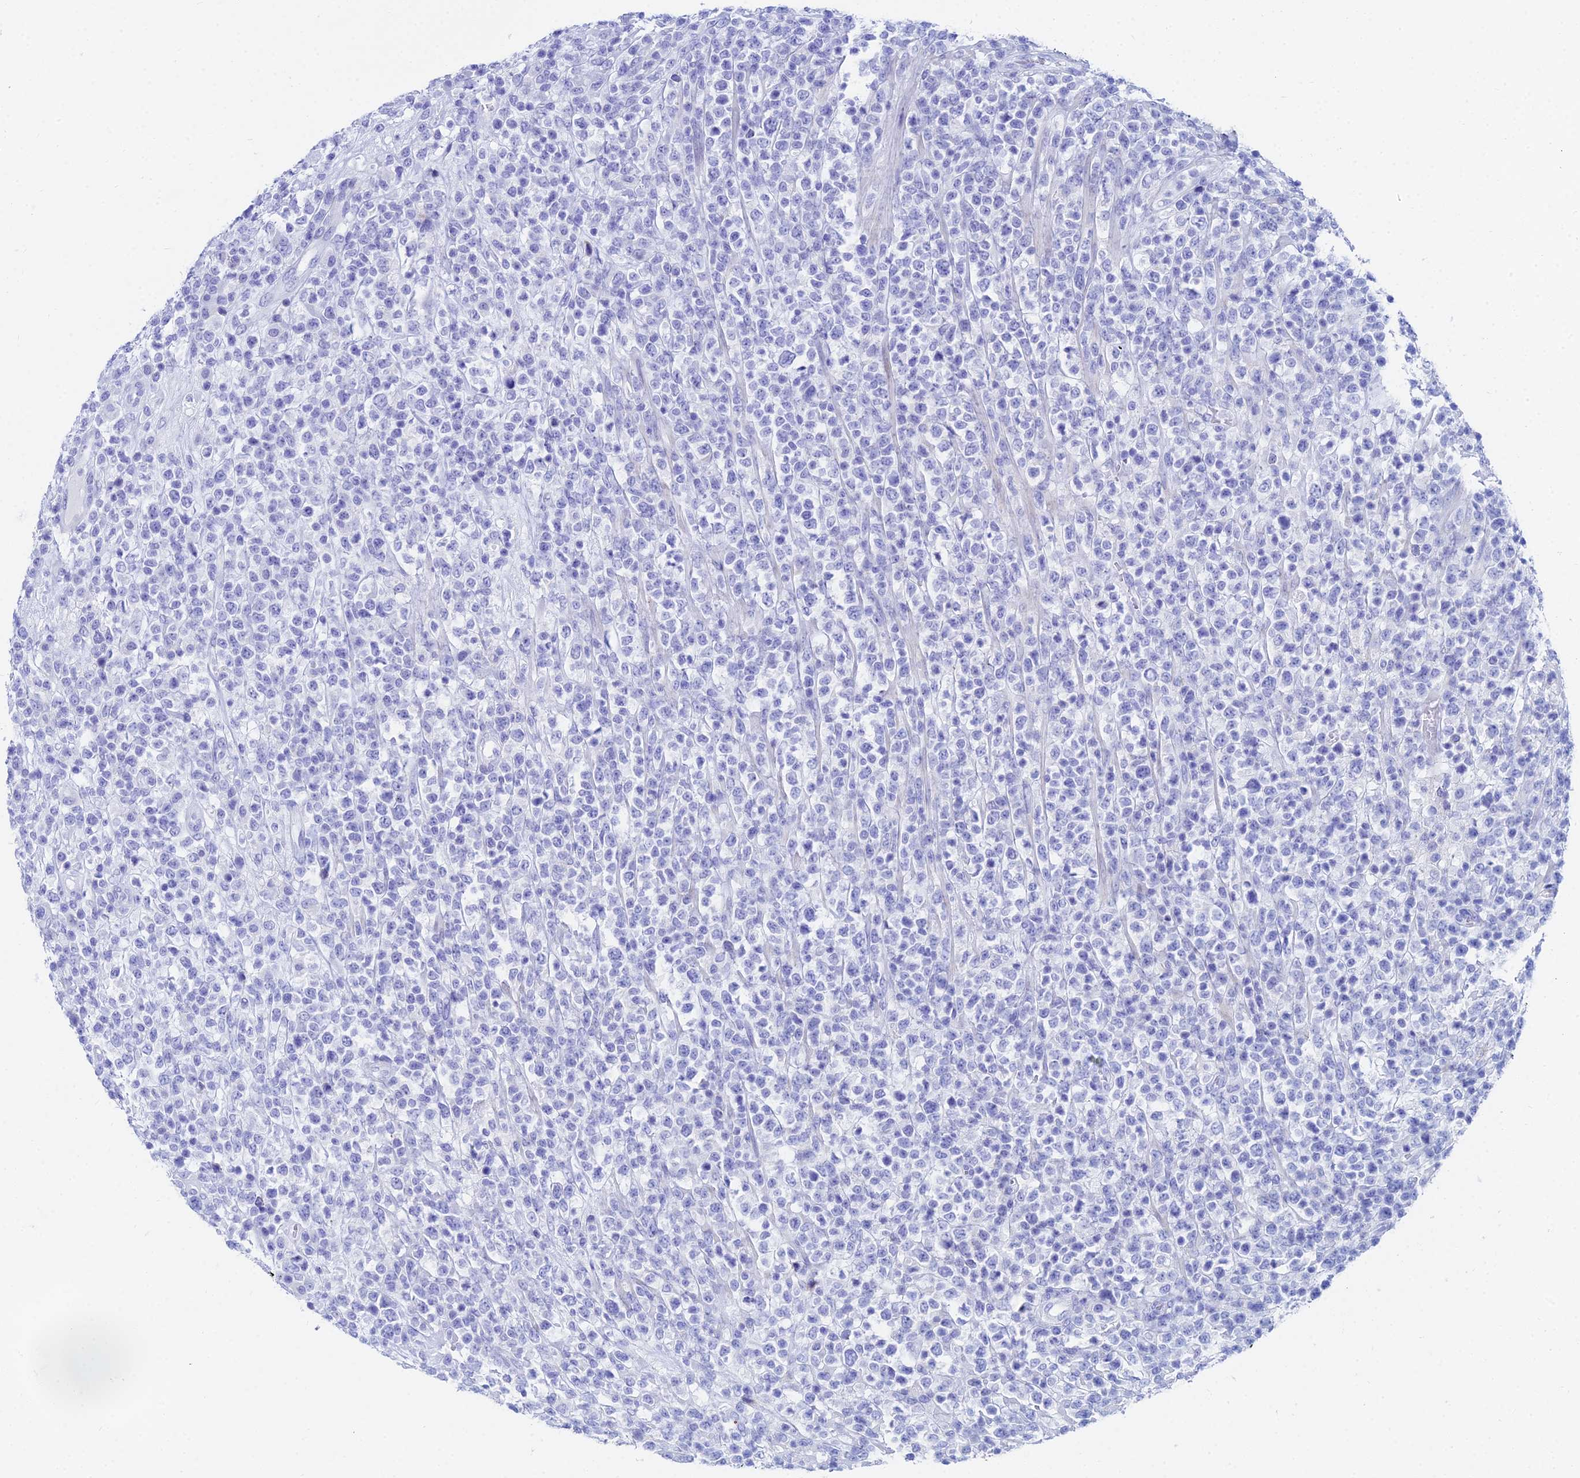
{"staining": {"intensity": "negative", "quantity": "none", "location": "none"}, "tissue": "lymphoma", "cell_type": "Tumor cells", "image_type": "cancer", "snomed": [{"axis": "morphology", "description": "Malignant lymphoma, non-Hodgkin's type, High grade"}, {"axis": "topography", "description": "Colon"}], "caption": "DAB (3,3'-diaminobenzidine) immunohistochemical staining of lymphoma shows no significant positivity in tumor cells.", "gene": "HSPA1L", "patient": {"sex": "female", "age": 53}}